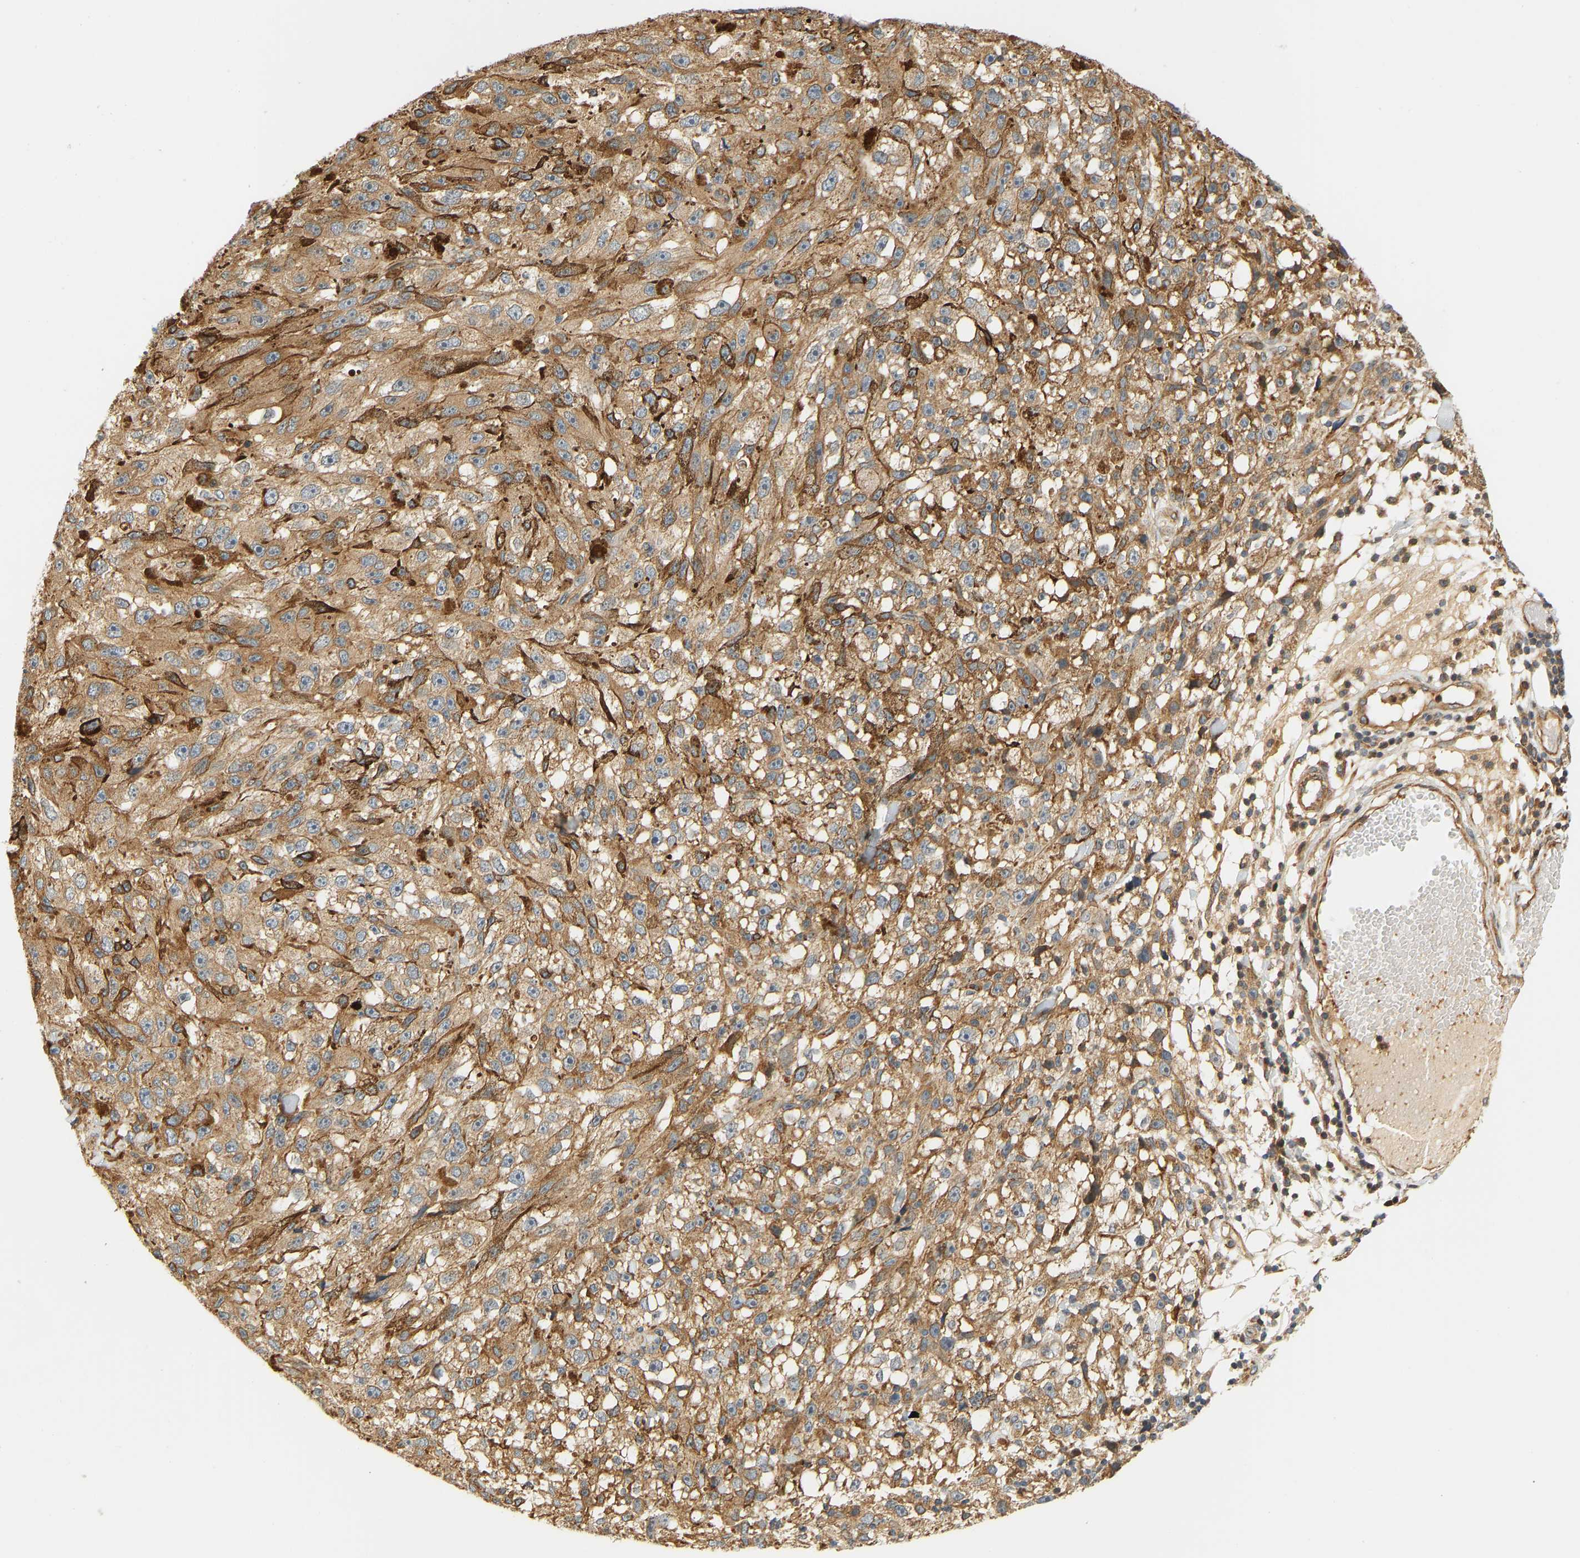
{"staining": {"intensity": "weak", "quantity": ">75%", "location": "cytoplasmic/membranous"}, "tissue": "melanoma", "cell_type": "Tumor cells", "image_type": "cancer", "snomed": [{"axis": "morphology", "description": "Malignant melanoma, NOS"}, {"axis": "topography", "description": "Skin"}], "caption": "Immunohistochemical staining of human melanoma demonstrates low levels of weak cytoplasmic/membranous protein positivity in approximately >75% of tumor cells. (IHC, brightfield microscopy, high magnification).", "gene": "CEP57", "patient": {"sex": "female", "age": 104}}